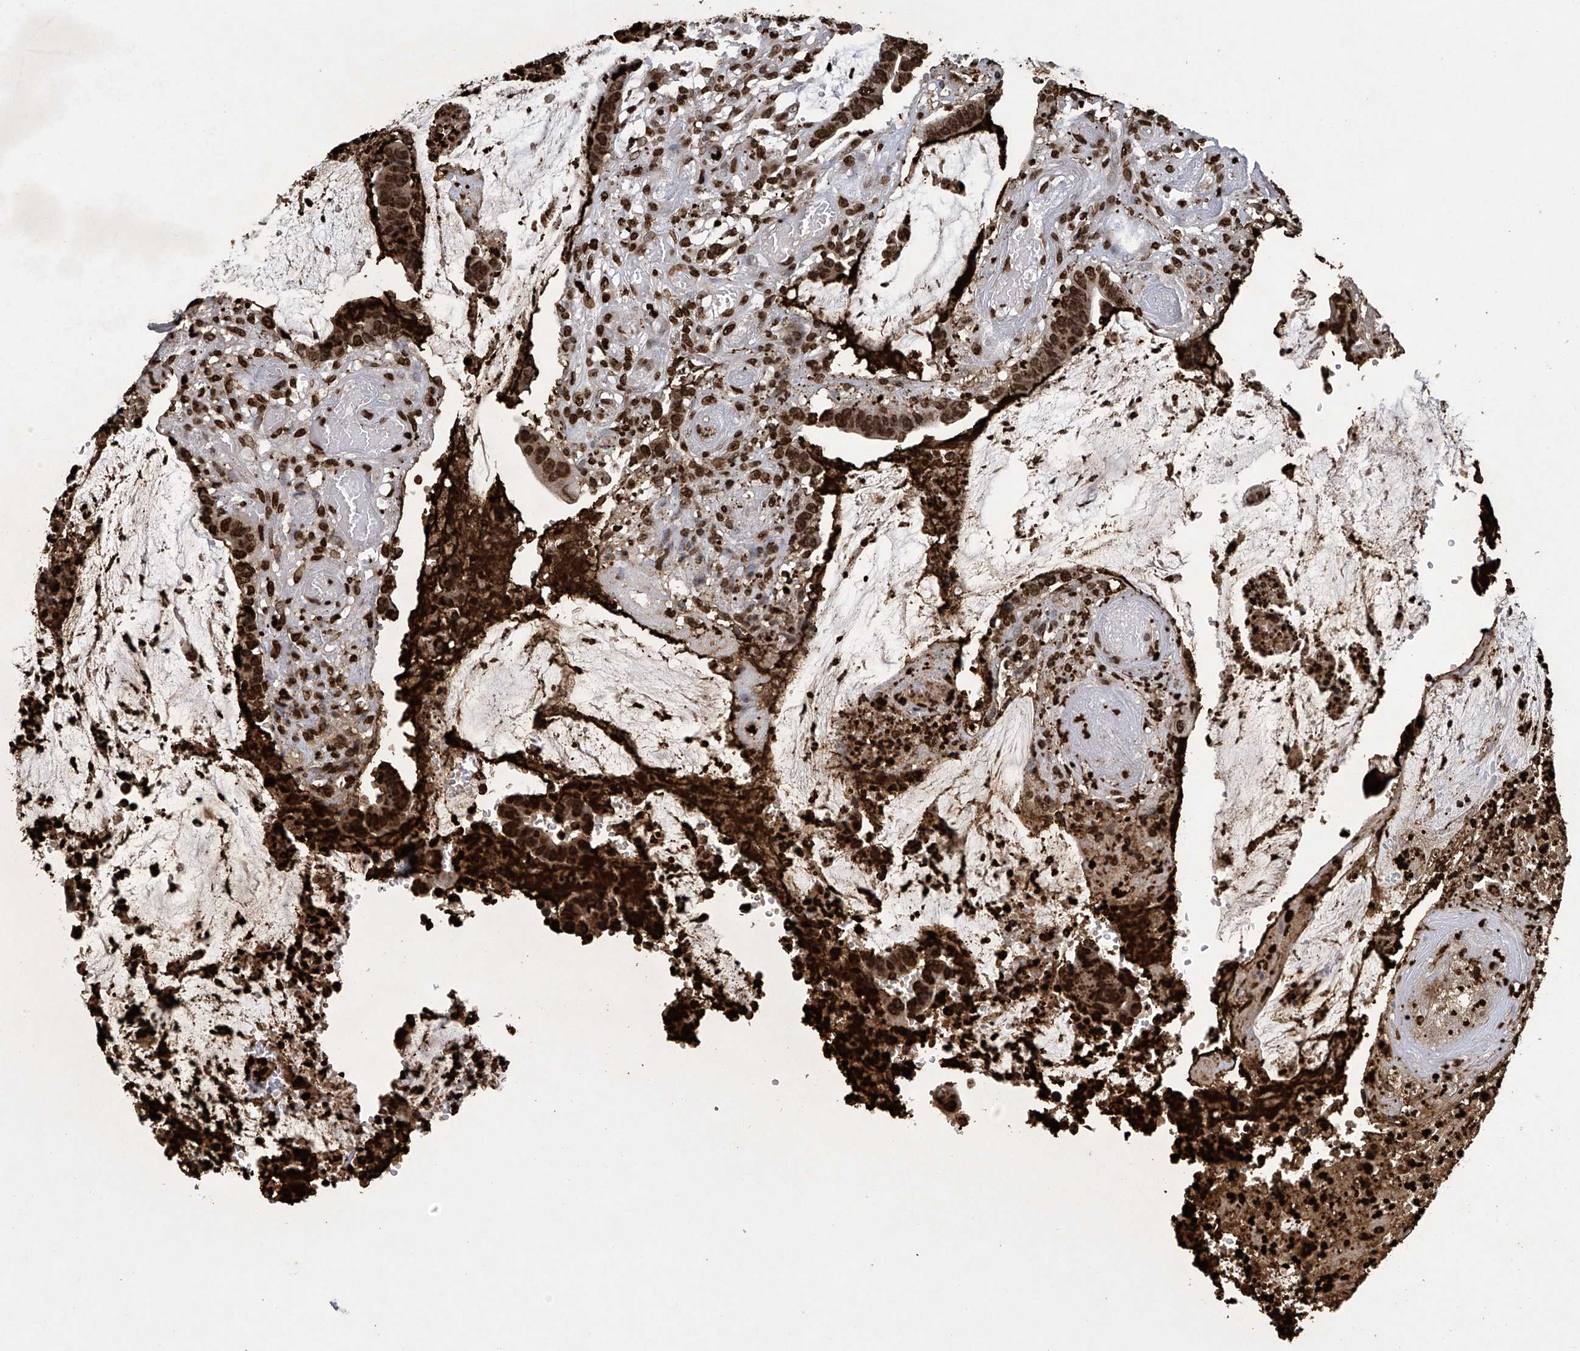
{"staining": {"intensity": "strong", "quantity": ">75%", "location": "nuclear"}, "tissue": "colorectal cancer", "cell_type": "Tumor cells", "image_type": "cancer", "snomed": [{"axis": "morphology", "description": "Adenocarcinoma, NOS"}, {"axis": "topography", "description": "Rectum"}], "caption": "About >75% of tumor cells in colorectal adenocarcinoma show strong nuclear protein staining as visualized by brown immunohistochemical staining.", "gene": "H3-3A", "patient": {"sex": "female", "age": 66}}